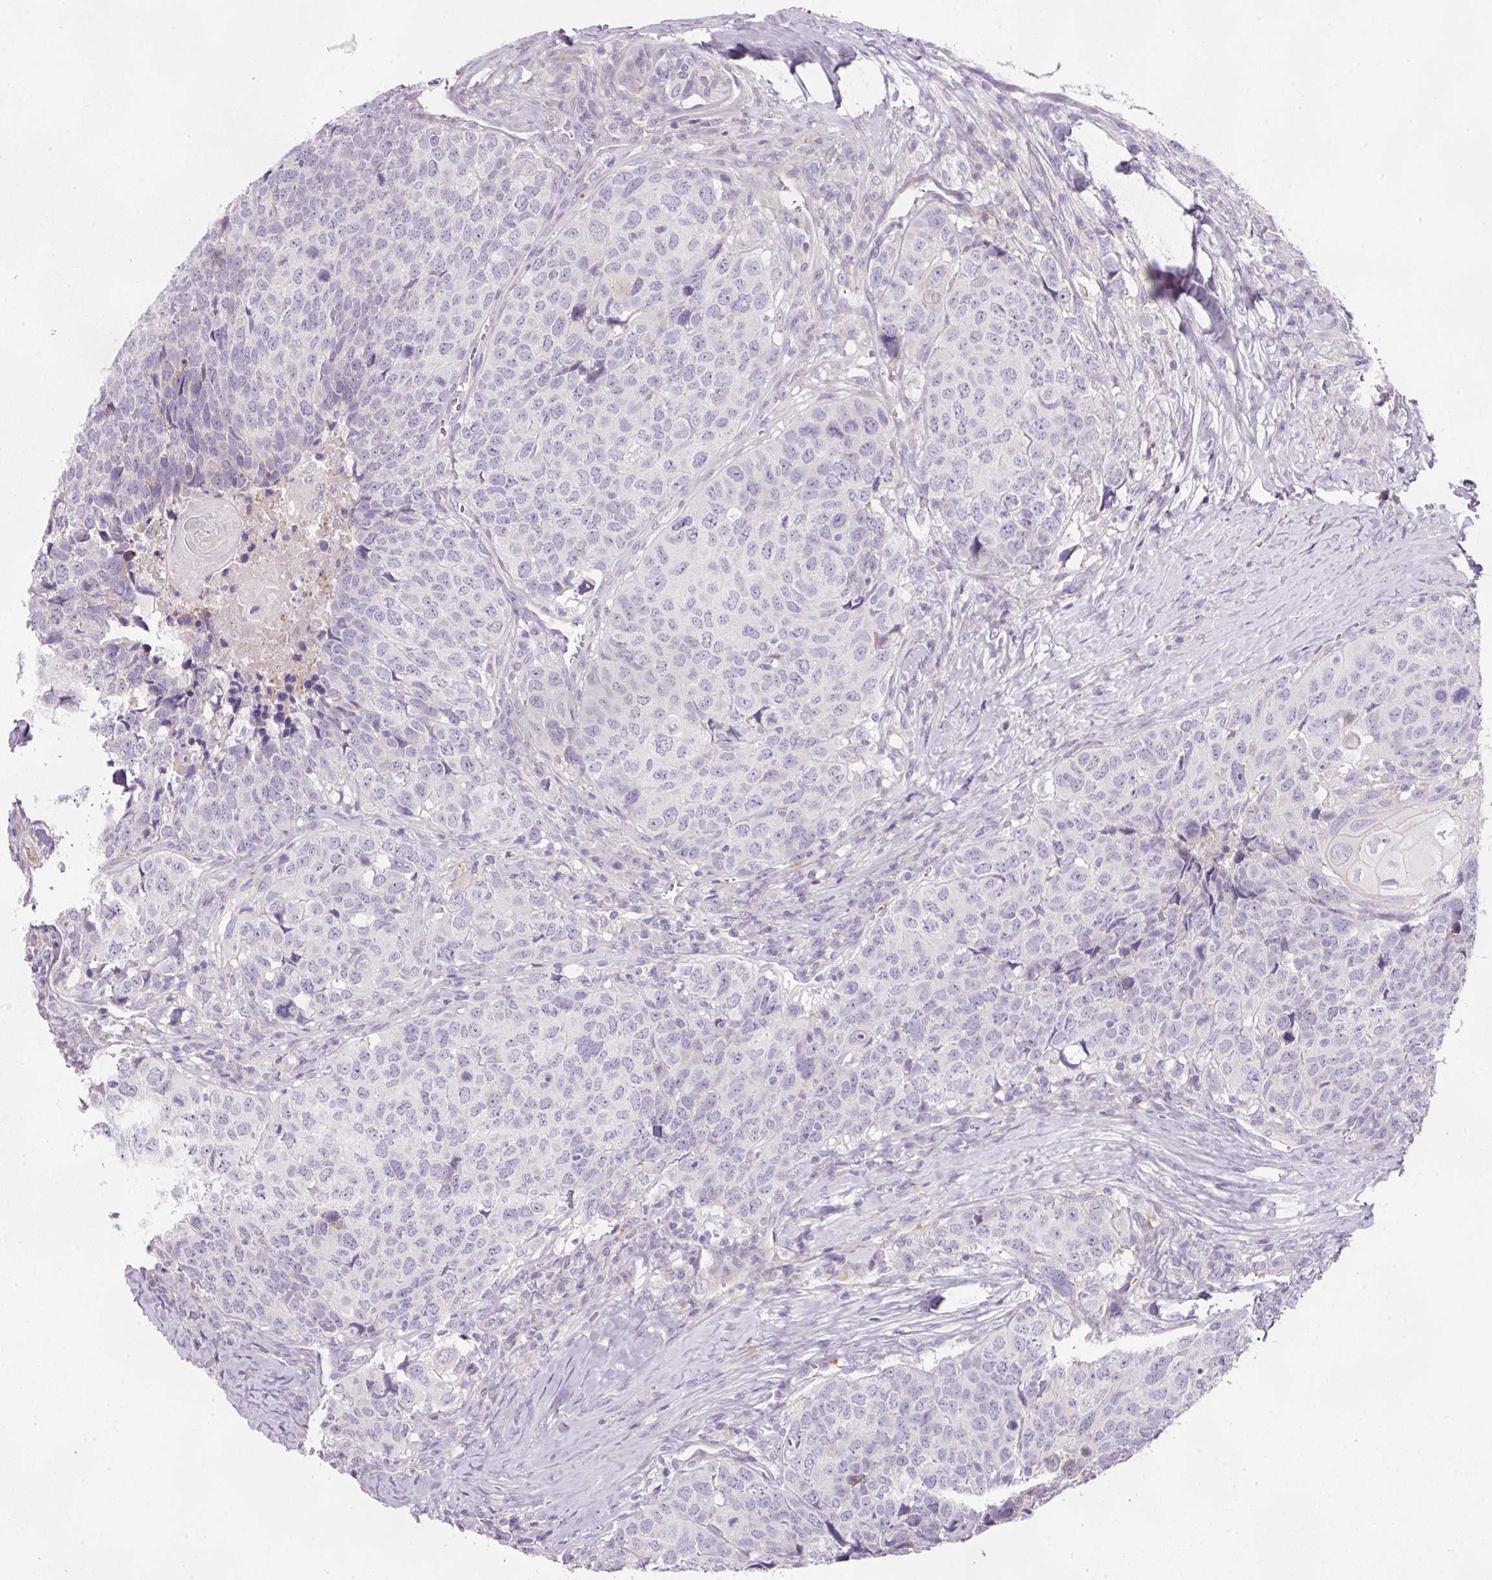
{"staining": {"intensity": "negative", "quantity": "none", "location": "none"}, "tissue": "head and neck cancer", "cell_type": "Tumor cells", "image_type": "cancer", "snomed": [{"axis": "morphology", "description": "Squamous cell carcinoma, NOS"}, {"axis": "topography", "description": "Head-Neck"}], "caption": "The immunohistochemistry image has no significant expression in tumor cells of head and neck cancer tissue.", "gene": "KPNA5", "patient": {"sex": "male", "age": 66}}